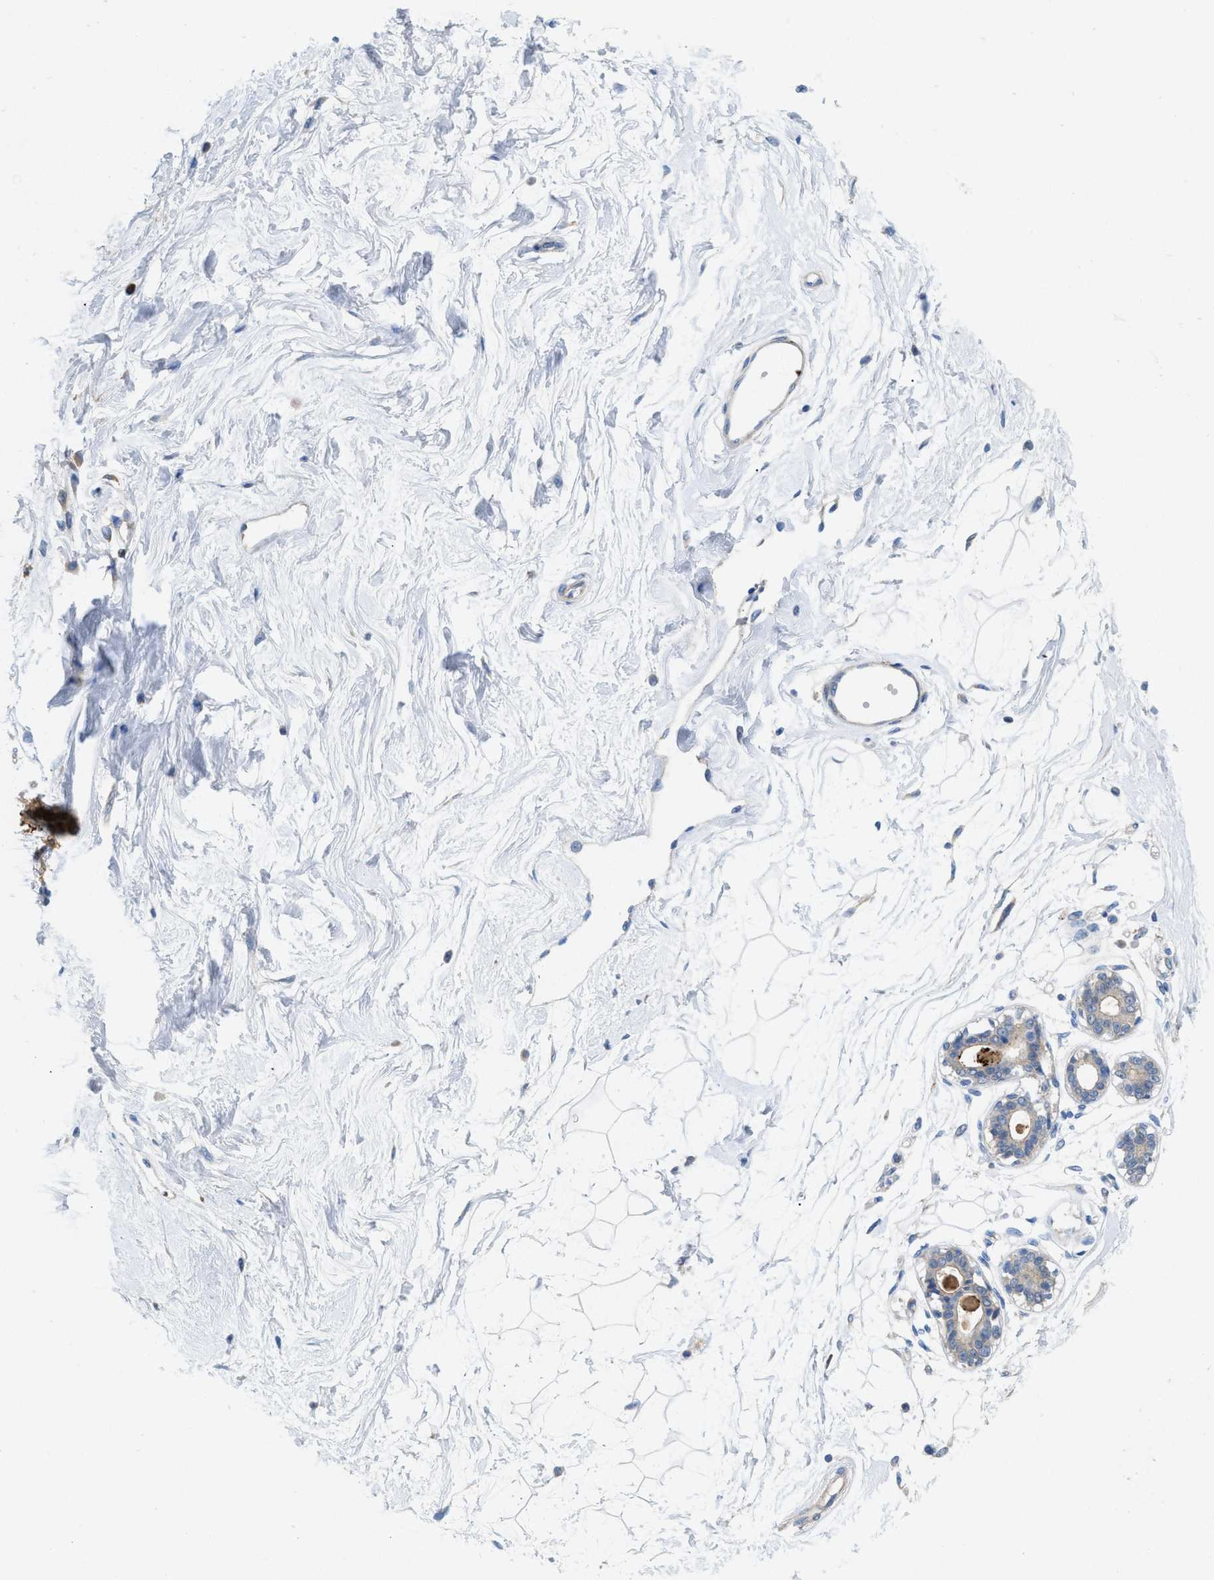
{"staining": {"intensity": "negative", "quantity": "none", "location": "none"}, "tissue": "breast", "cell_type": "Adipocytes", "image_type": "normal", "snomed": [{"axis": "morphology", "description": "Normal tissue, NOS"}, {"axis": "topography", "description": "Breast"}], "caption": "This is an immunohistochemistry (IHC) photomicrograph of unremarkable human breast. There is no expression in adipocytes.", "gene": "CKLF", "patient": {"sex": "female", "age": 45}}